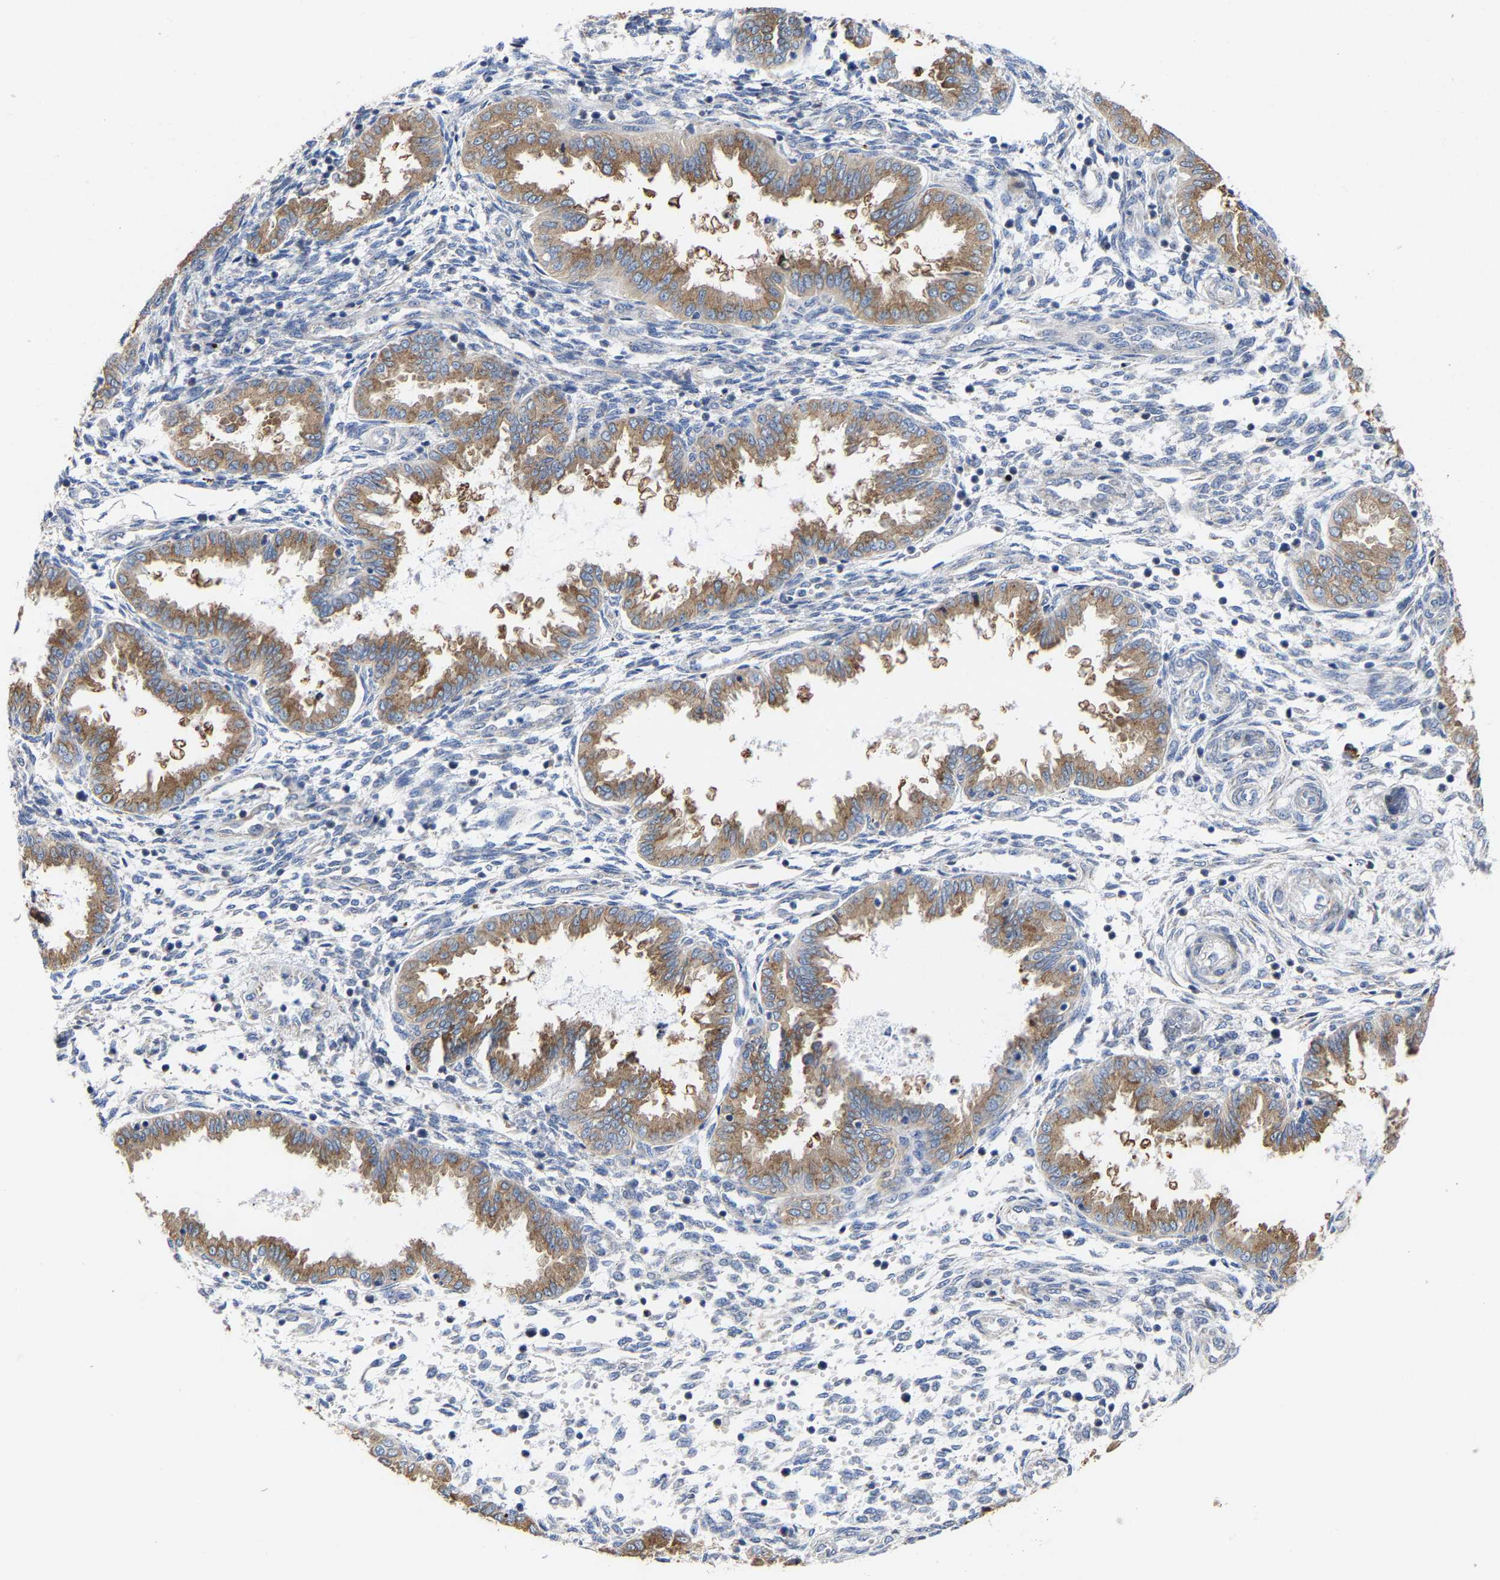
{"staining": {"intensity": "weak", "quantity": "<25%", "location": "cytoplasmic/membranous"}, "tissue": "endometrium", "cell_type": "Cells in endometrial stroma", "image_type": "normal", "snomed": [{"axis": "morphology", "description": "Normal tissue, NOS"}, {"axis": "topography", "description": "Endometrium"}], "caption": "Micrograph shows no protein expression in cells in endometrial stroma of benign endometrium. (DAB (3,3'-diaminobenzidine) immunohistochemistry (IHC), high magnification).", "gene": "PPP1R15A", "patient": {"sex": "female", "age": 33}}